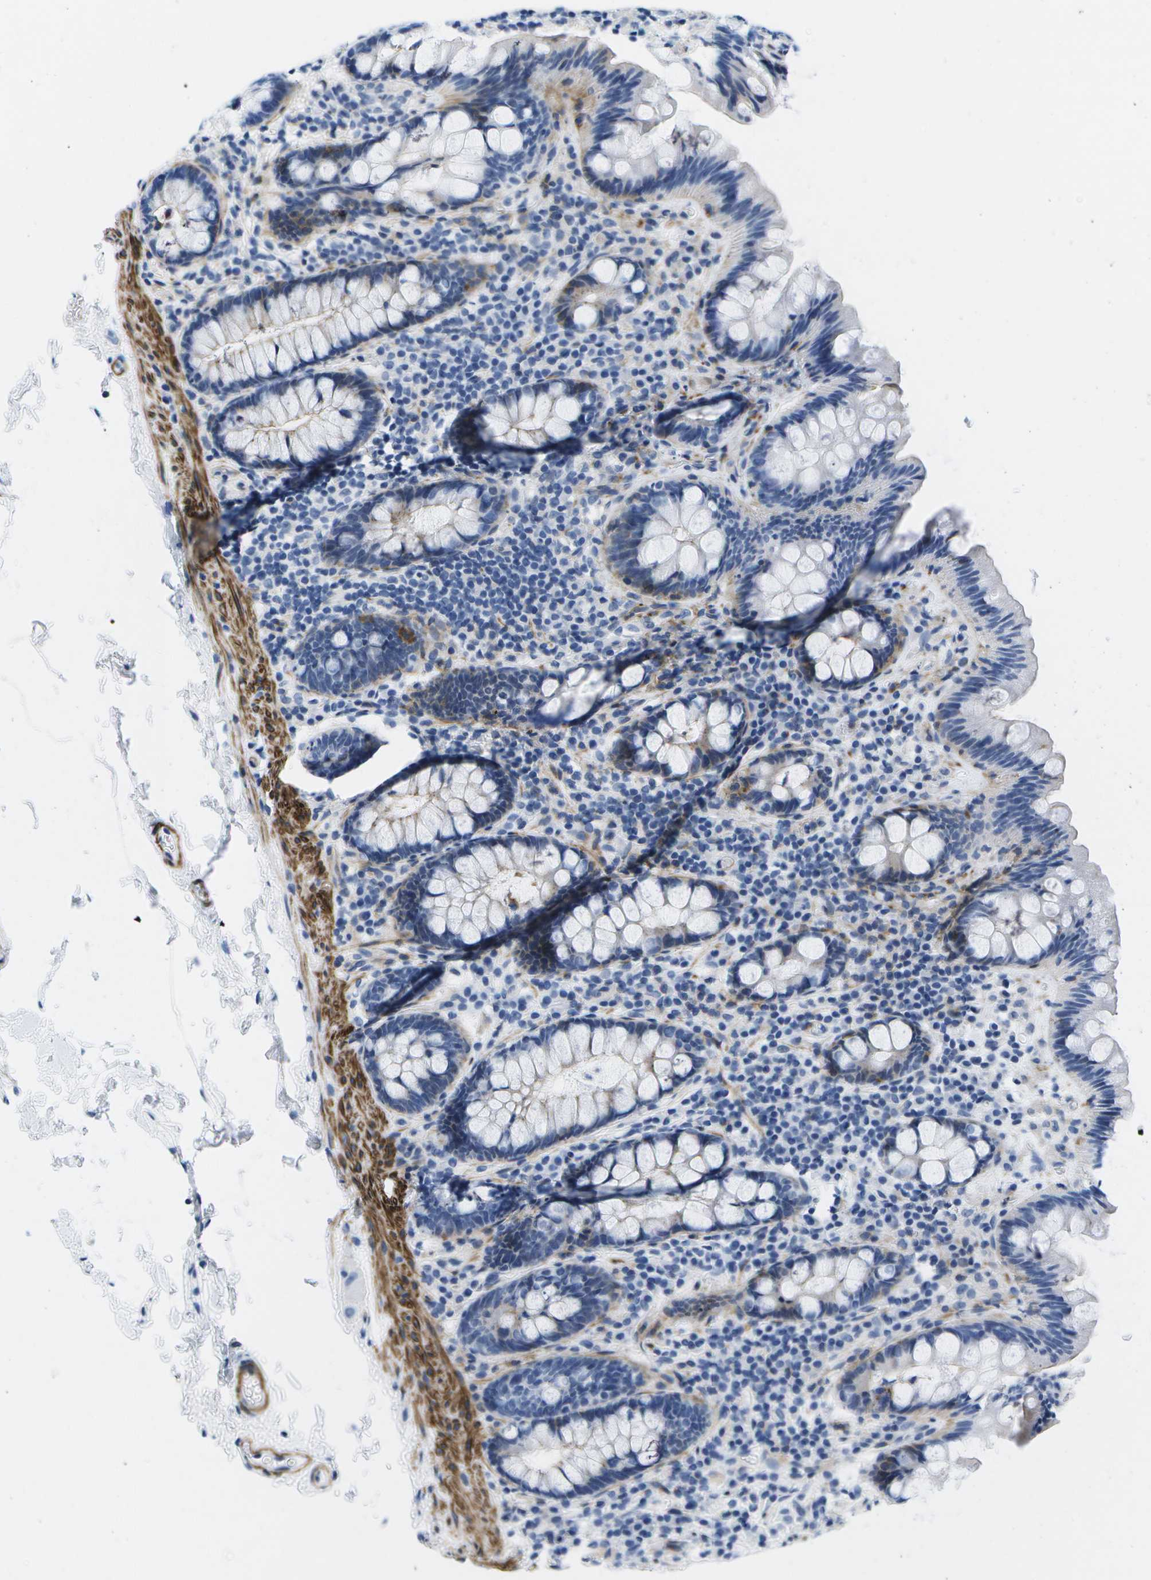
{"staining": {"intensity": "moderate", "quantity": ">75%", "location": "cytoplasmic/membranous"}, "tissue": "colon", "cell_type": "Endothelial cells", "image_type": "normal", "snomed": [{"axis": "morphology", "description": "Normal tissue, NOS"}, {"axis": "topography", "description": "Colon"}], "caption": "IHC histopathology image of unremarkable human colon stained for a protein (brown), which shows medium levels of moderate cytoplasmic/membranous positivity in approximately >75% of endothelial cells.", "gene": "ADGRG6", "patient": {"sex": "female", "age": 80}}